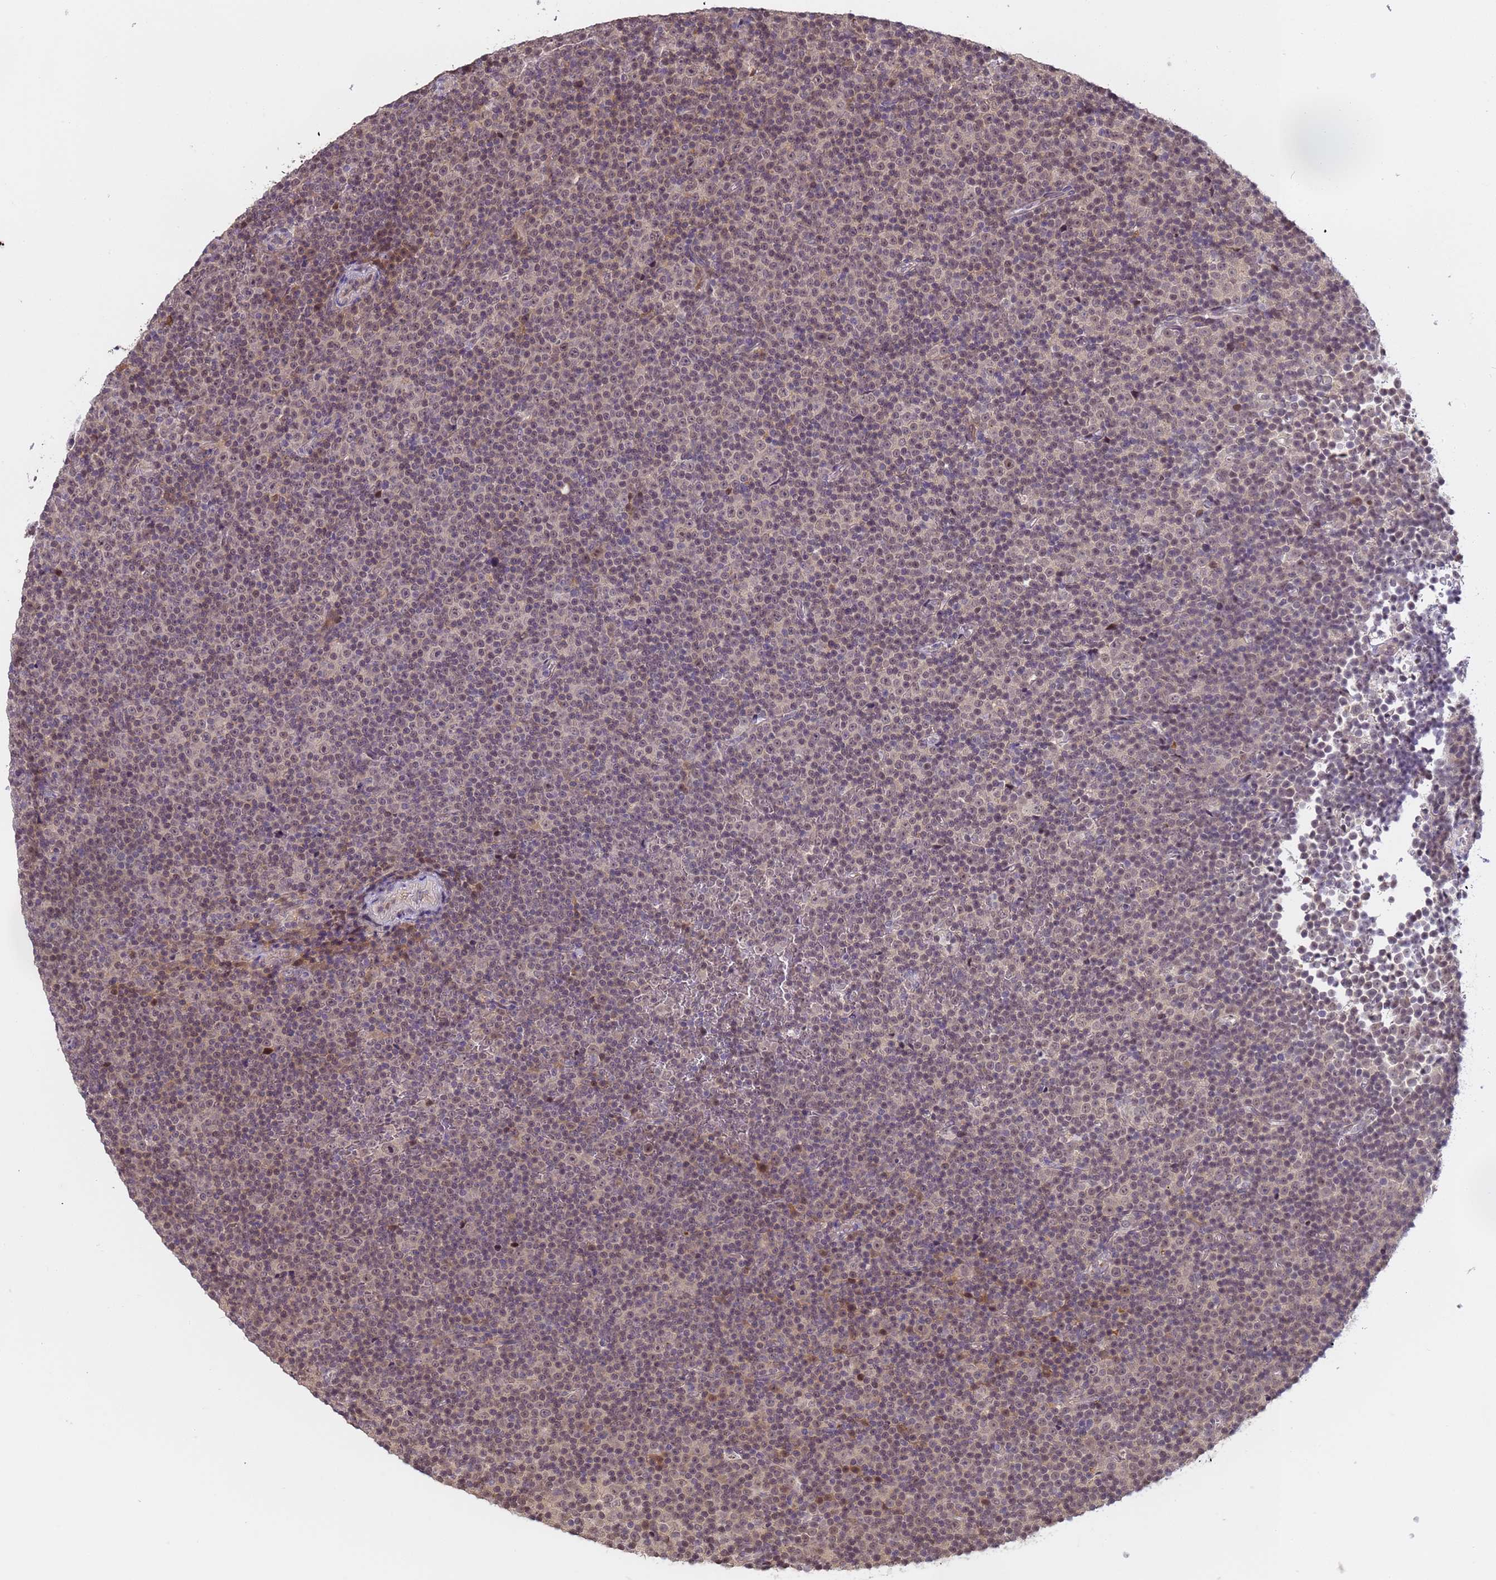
{"staining": {"intensity": "weak", "quantity": "25%-75%", "location": "nuclear"}, "tissue": "lymphoma", "cell_type": "Tumor cells", "image_type": "cancer", "snomed": [{"axis": "morphology", "description": "Malignant lymphoma, non-Hodgkin's type, Low grade"}, {"axis": "topography", "description": "Lymph node"}], "caption": "Immunohistochemistry (IHC) image of neoplastic tissue: lymphoma stained using immunohistochemistry (IHC) displays low levels of weak protein expression localized specifically in the nuclear of tumor cells, appearing as a nuclear brown color.", "gene": "VWA3A", "patient": {"sex": "female", "age": 67}}